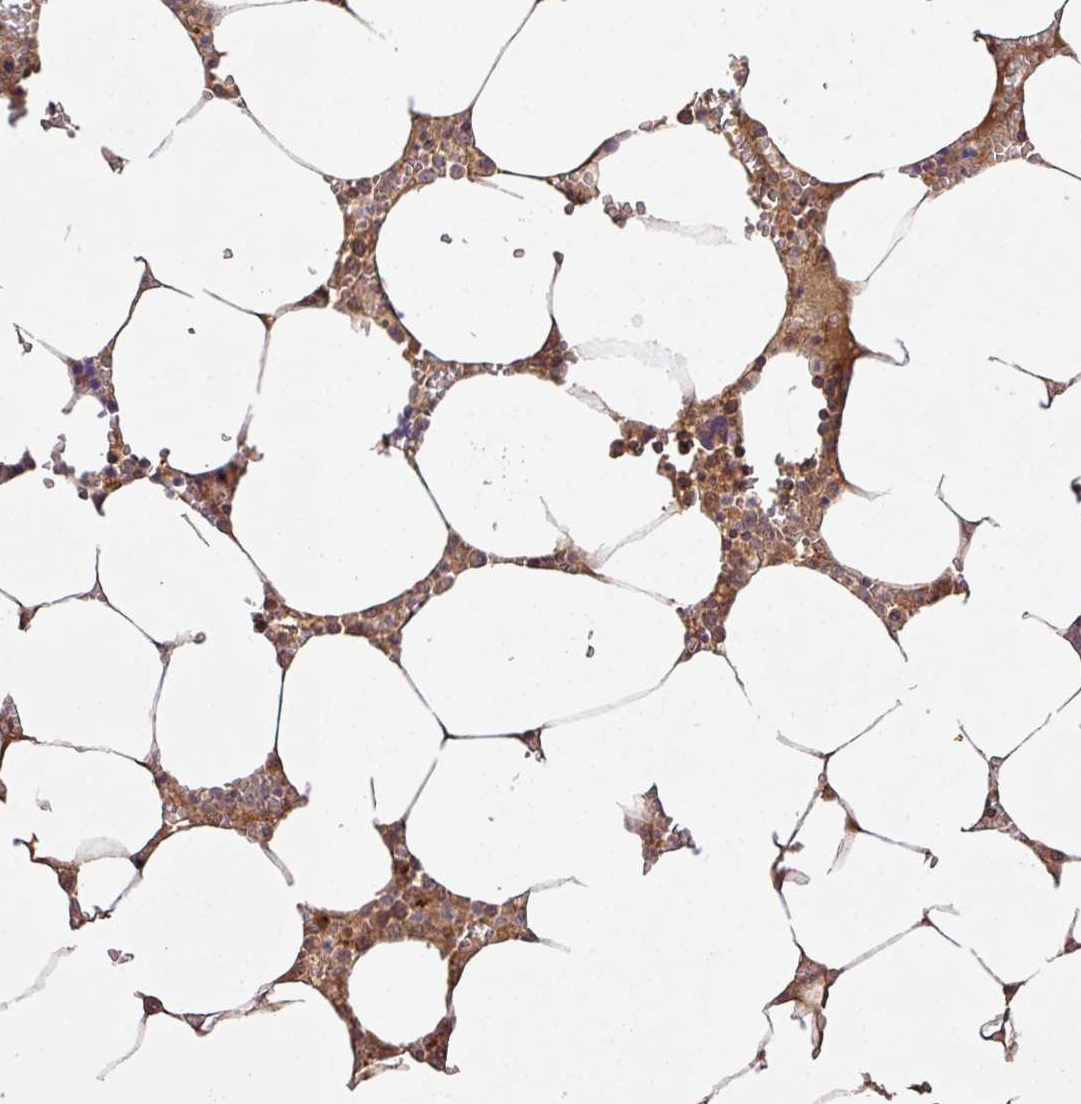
{"staining": {"intensity": "moderate", "quantity": ">75%", "location": "cytoplasmic/membranous"}, "tissue": "bone marrow", "cell_type": "Hematopoietic cells", "image_type": "normal", "snomed": [{"axis": "morphology", "description": "Normal tissue, NOS"}, {"axis": "topography", "description": "Bone marrow"}], "caption": "IHC staining of unremarkable bone marrow, which exhibits medium levels of moderate cytoplasmic/membranous positivity in approximately >75% of hematopoietic cells indicating moderate cytoplasmic/membranous protein staining. The staining was performed using DAB (3,3'-diaminobenzidine) (brown) for protein detection and nuclei were counterstained in hematoxylin (blue).", "gene": "FAIM", "patient": {"sex": "male", "age": 70}}